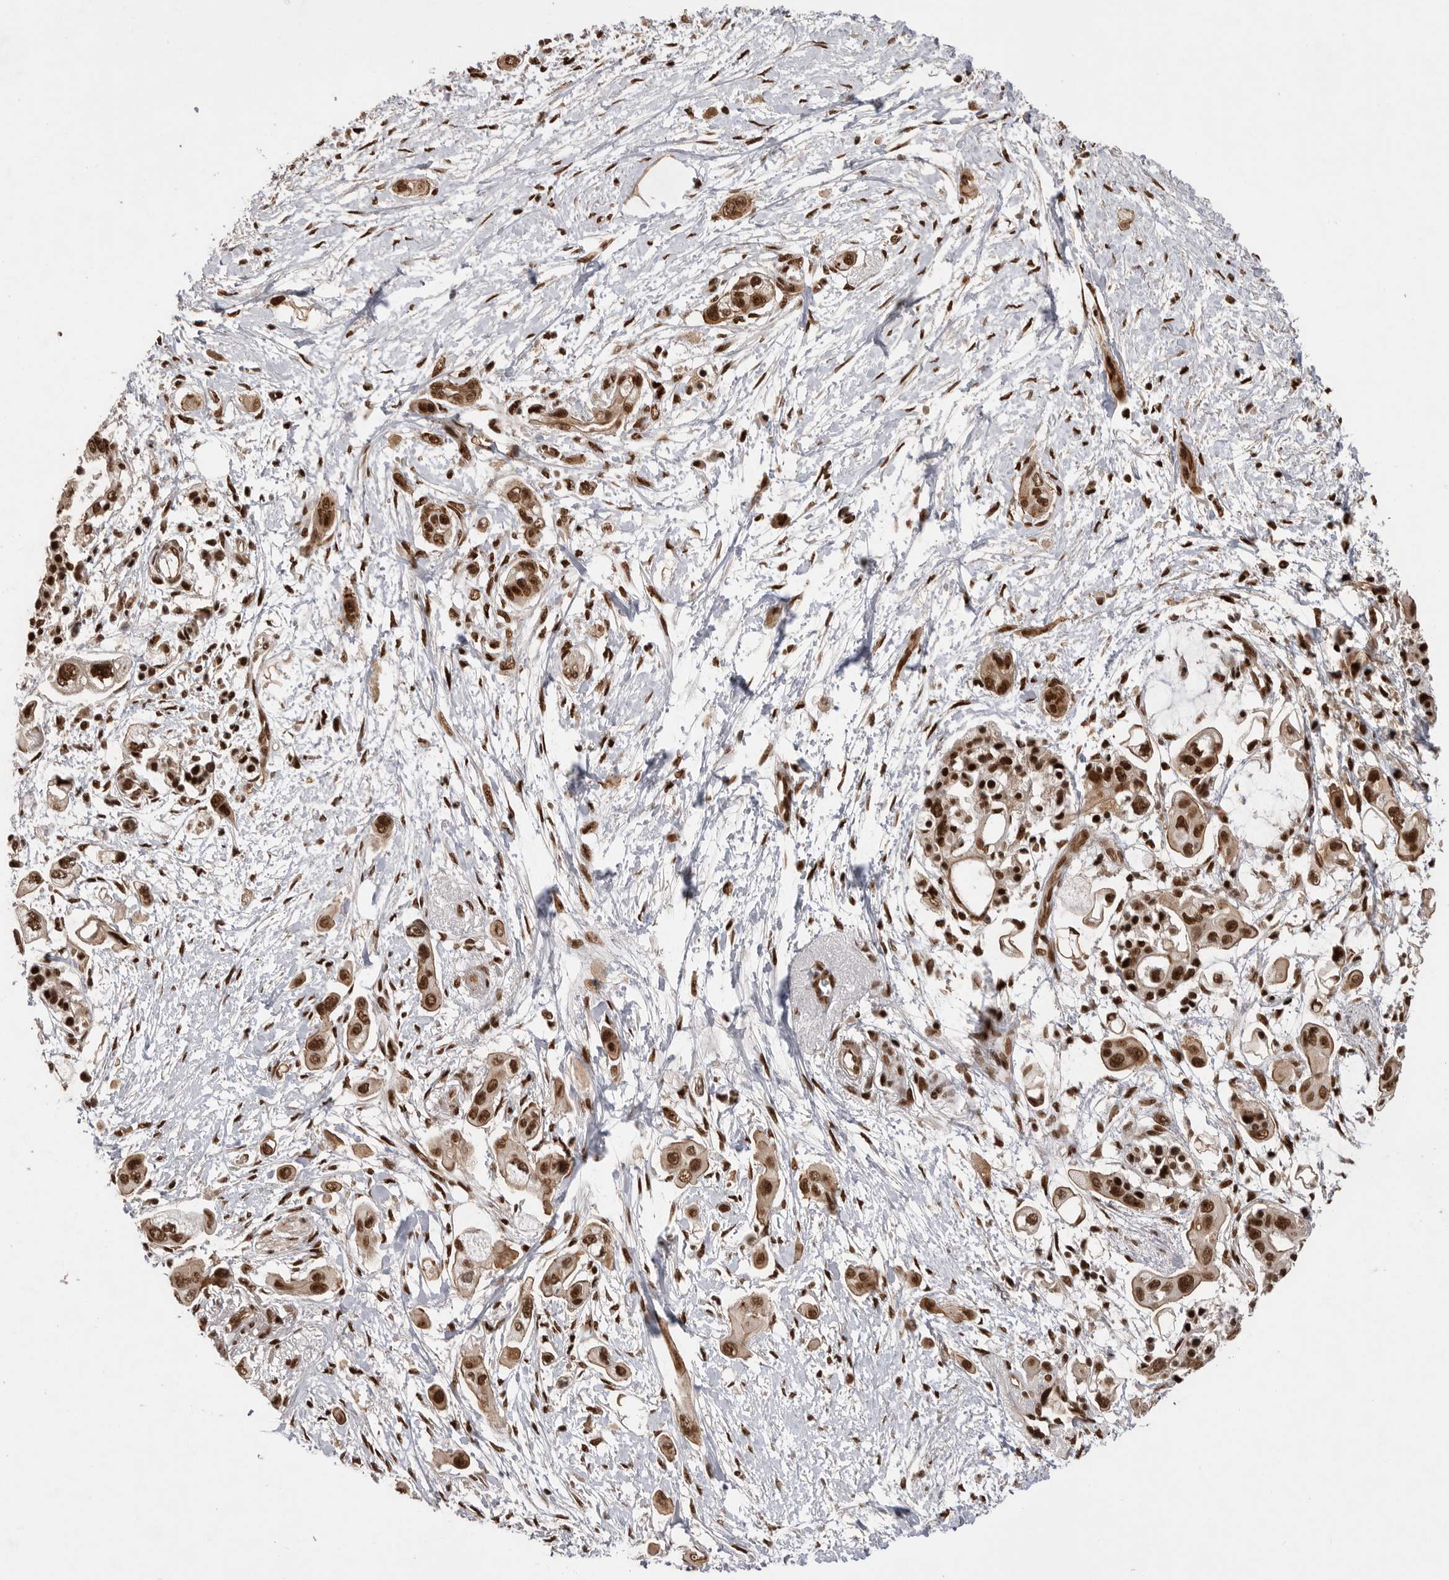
{"staining": {"intensity": "strong", "quantity": ">75%", "location": "nuclear"}, "tissue": "pancreatic cancer", "cell_type": "Tumor cells", "image_type": "cancer", "snomed": [{"axis": "morphology", "description": "Adenocarcinoma, NOS"}, {"axis": "topography", "description": "Pancreas"}], "caption": "Pancreatic cancer stained for a protein (brown) reveals strong nuclear positive staining in approximately >75% of tumor cells.", "gene": "PPP1R8", "patient": {"sex": "male", "age": 59}}